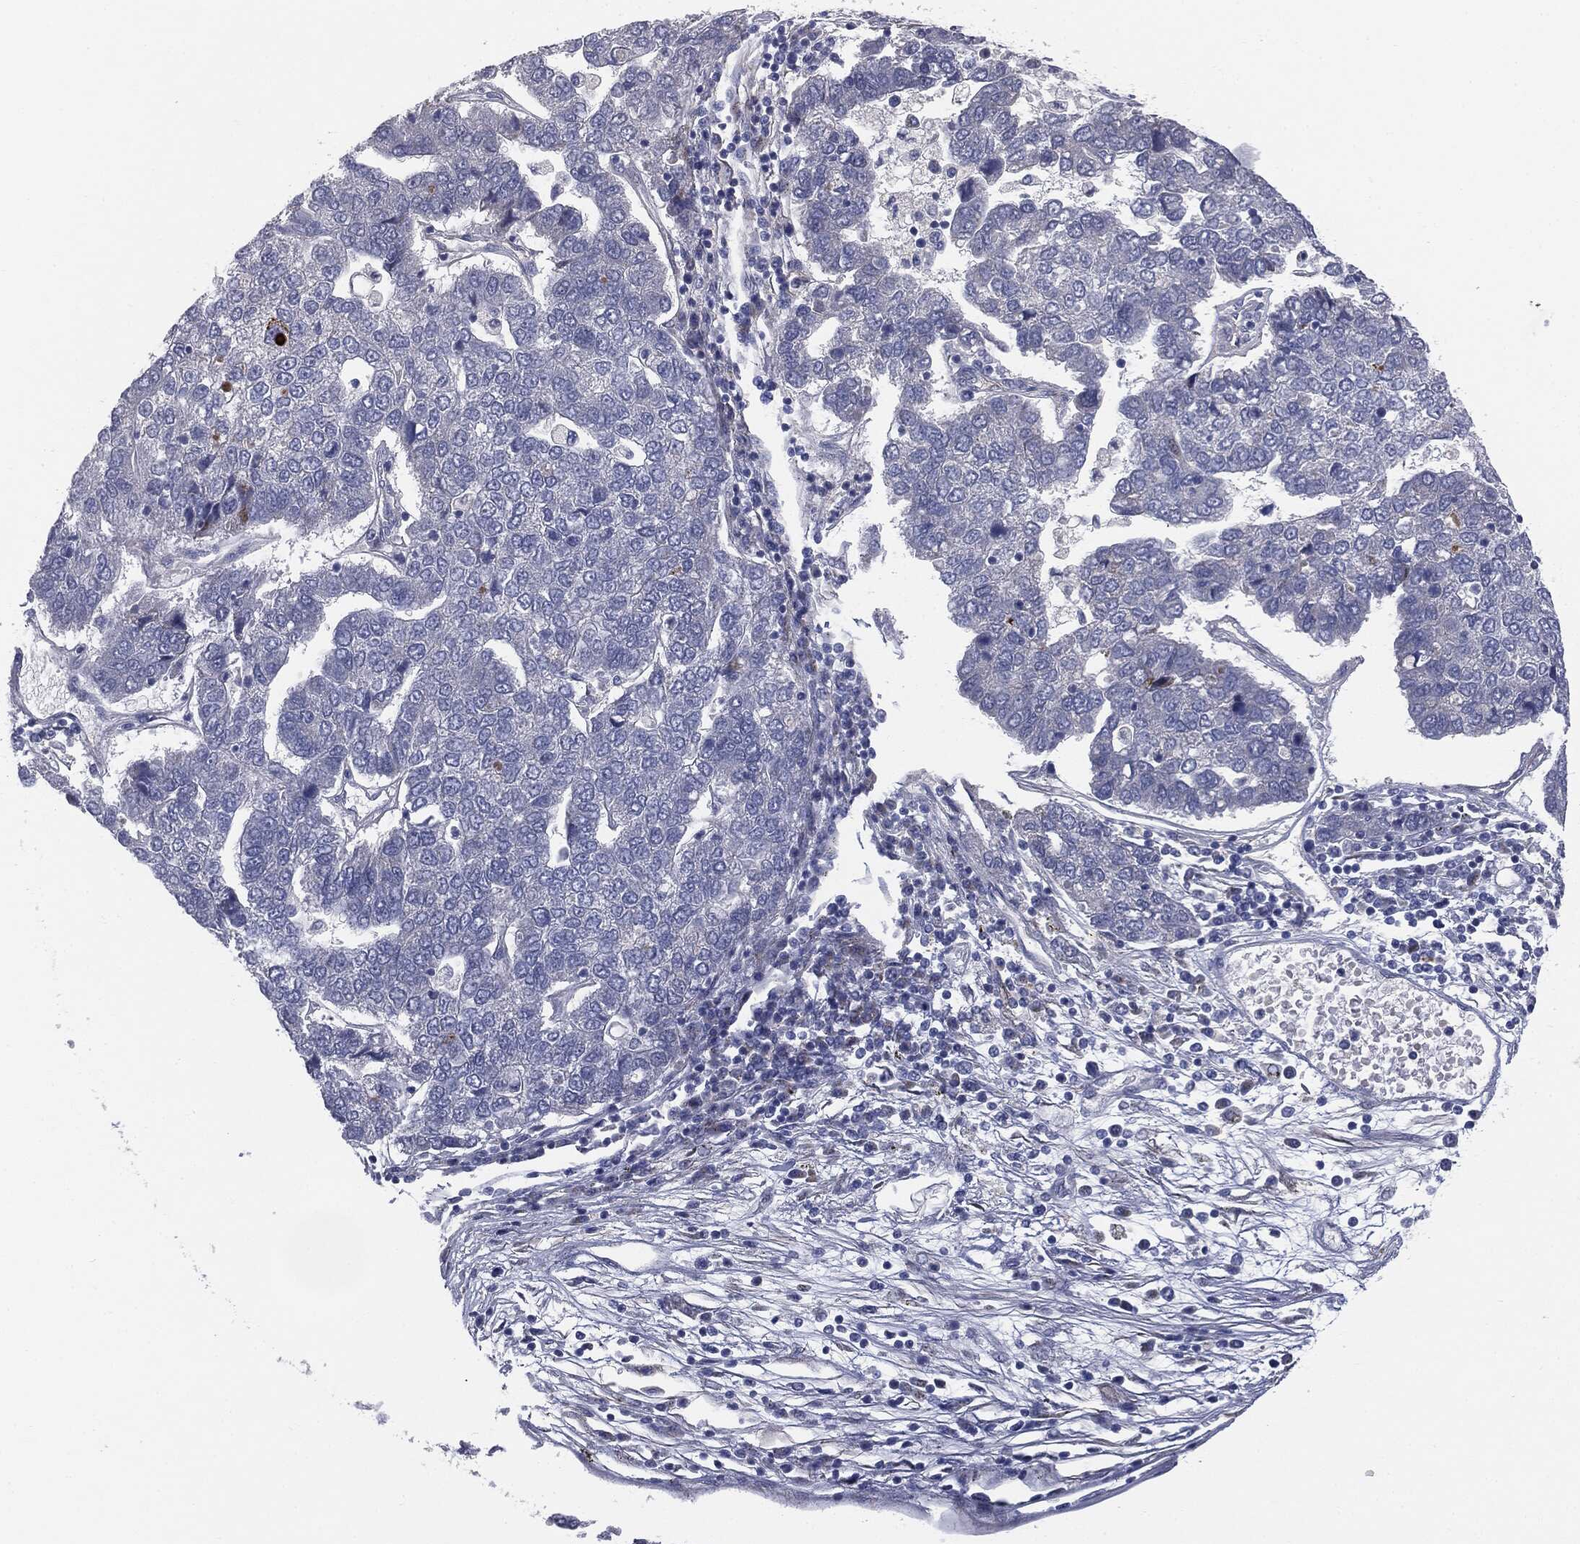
{"staining": {"intensity": "negative", "quantity": "none", "location": "none"}, "tissue": "pancreatic cancer", "cell_type": "Tumor cells", "image_type": "cancer", "snomed": [{"axis": "morphology", "description": "Adenocarcinoma, NOS"}, {"axis": "topography", "description": "Pancreas"}], "caption": "Immunohistochemistry (IHC) of human pancreatic cancer (adenocarcinoma) shows no expression in tumor cells.", "gene": "KRT5", "patient": {"sex": "female", "age": 61}}